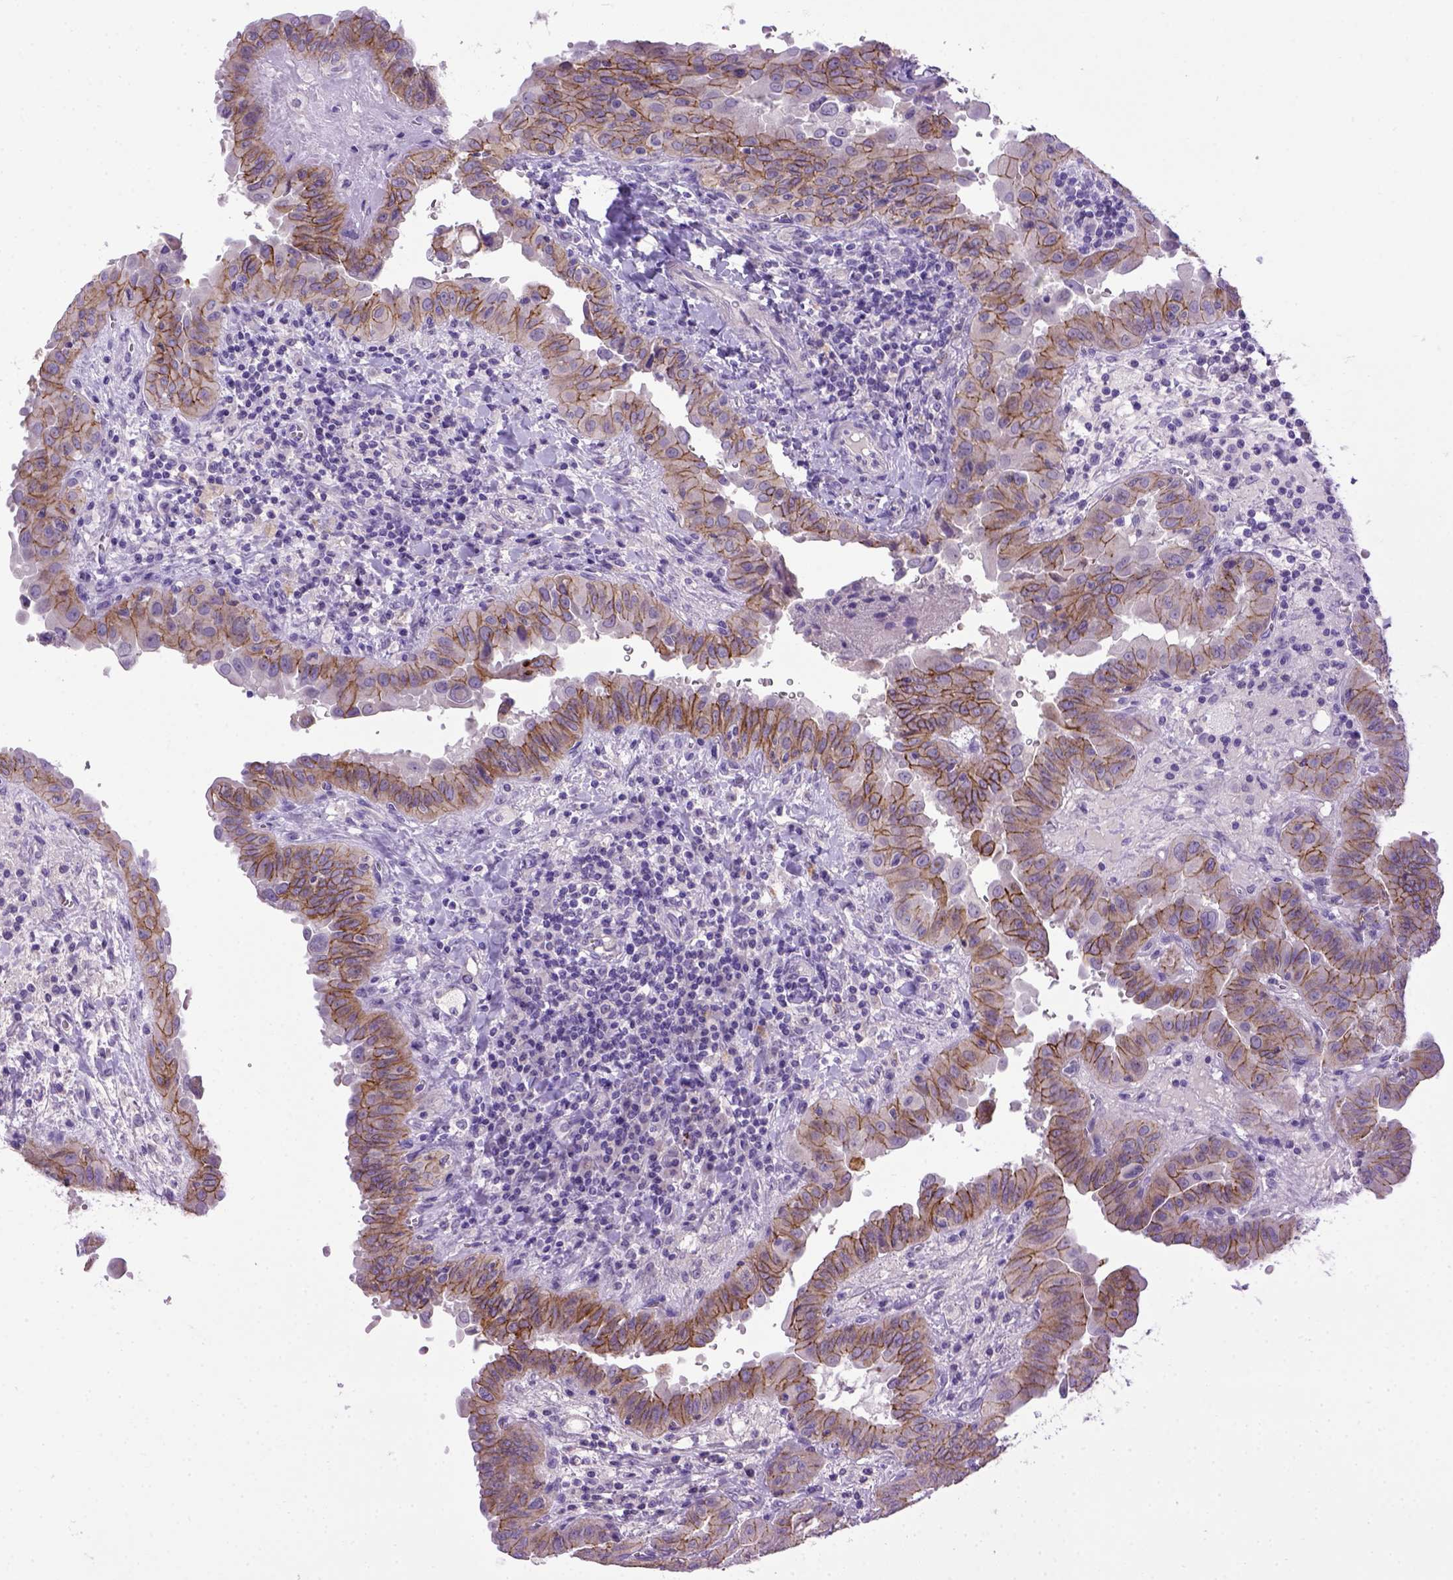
{"staining": {"intensity": "moderate", "quantity": ">75%", "location": "cytoplasmic/membranous"}, "tissue": "thyroid cancer", "cell_type": "Tumor cells", "image_type": "cancer", "snomed": [{"axis": "morphology", "description": "Papillary adenocarcinoma, NOS"}, {"axis": "topography", "description": "Thyroid gland"}], "caption": "A brown stain labels moderate cytoplasmic/membranous expression of a protein in thyroid papillary adenocarcinoma tumor cells. Ihc stains the protein in brown and the nuclei are stained blue.", "gene": "CDH1", "patient": {"sex": "female", "age": 37}}